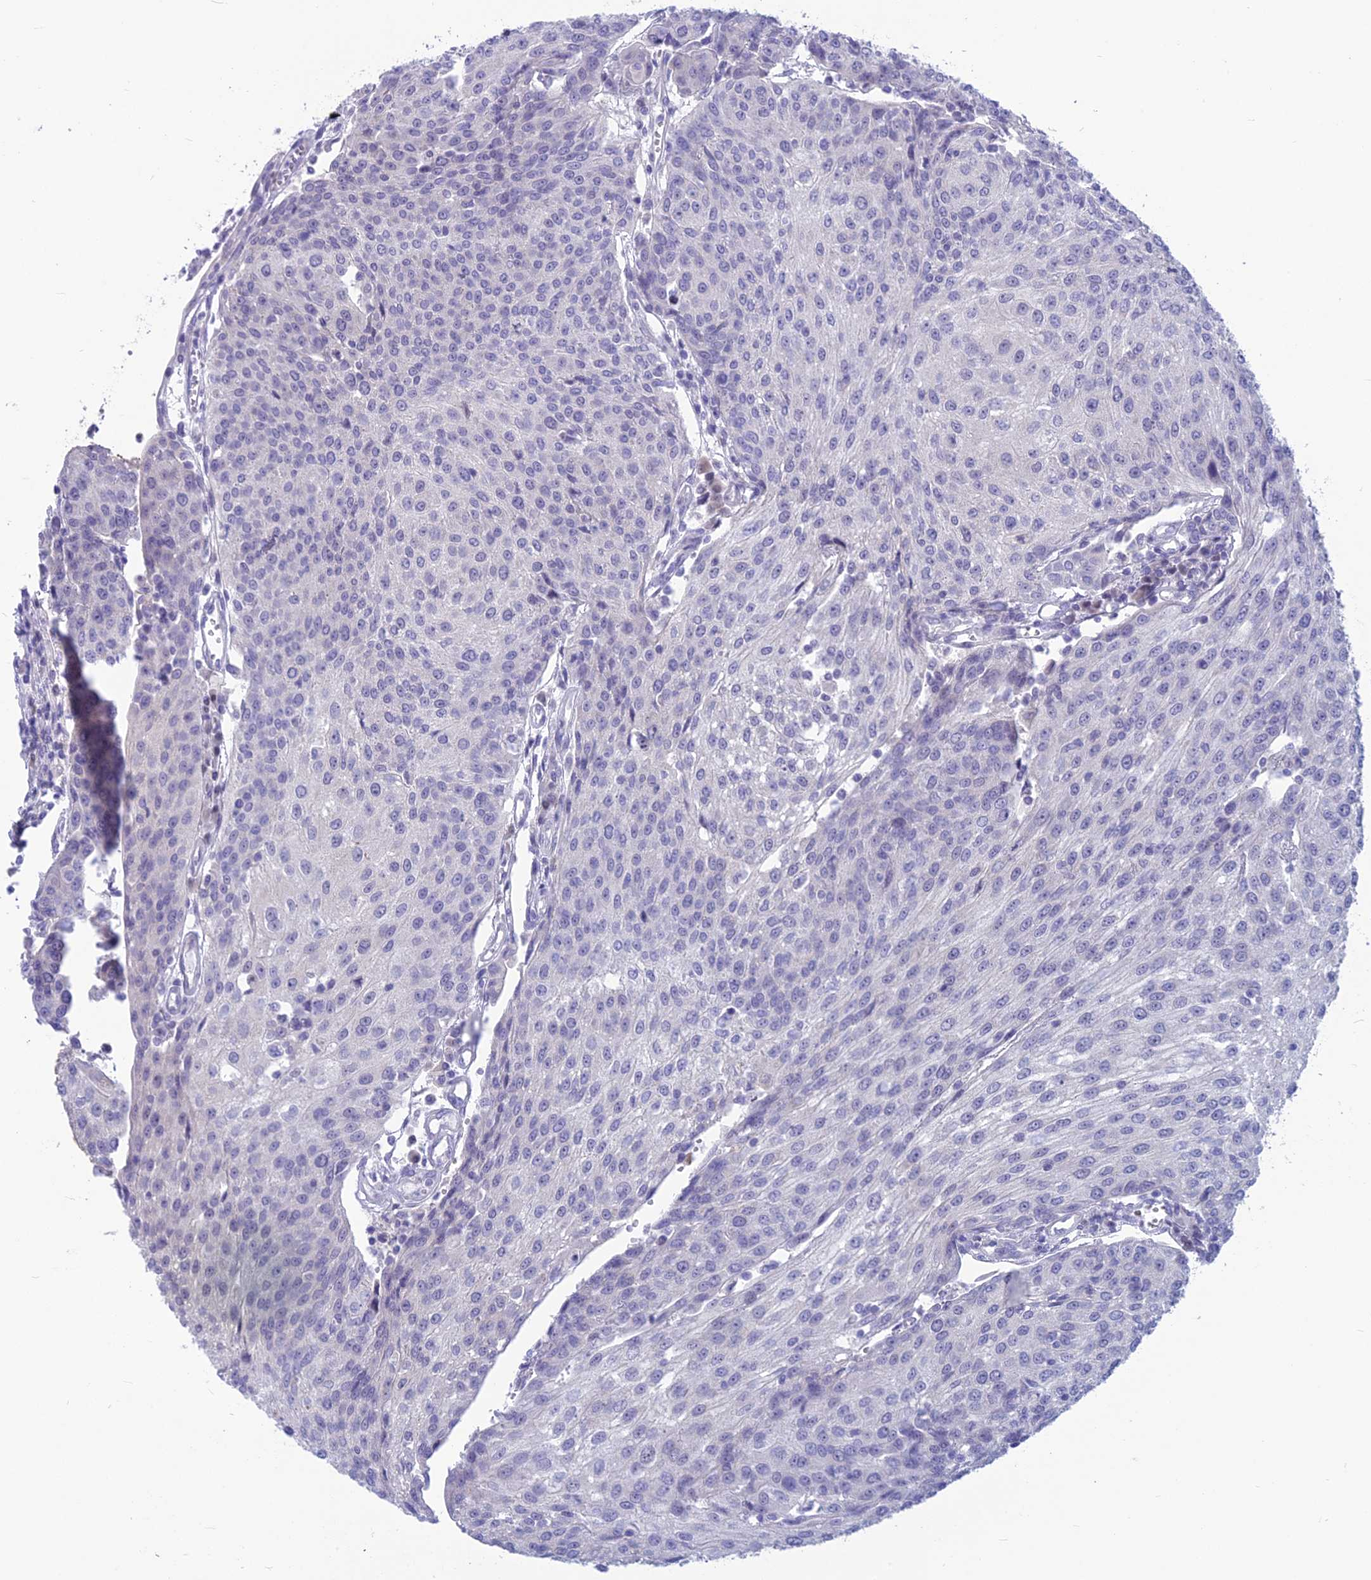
{"staining": {"intensity": "negative", "quantity": "none", "location": "none"}, "tissue": "urothelial cancer", "cell_type": "Tumor cells", "image_type": "cancer", "snomed": [{"axis": "morphology", "description": "Urothelial carcinoma, High grade"}, {"axis": "topography", "description": "Urinary bladder"}], "caption": "Human urothelial carcinoma (high-grade) stained for a protein using immunohistochemistry (IHC) reveals no expression in tumor cells.", "gene": "SNTN", "patient": {"sex": "female", "age": 85}}